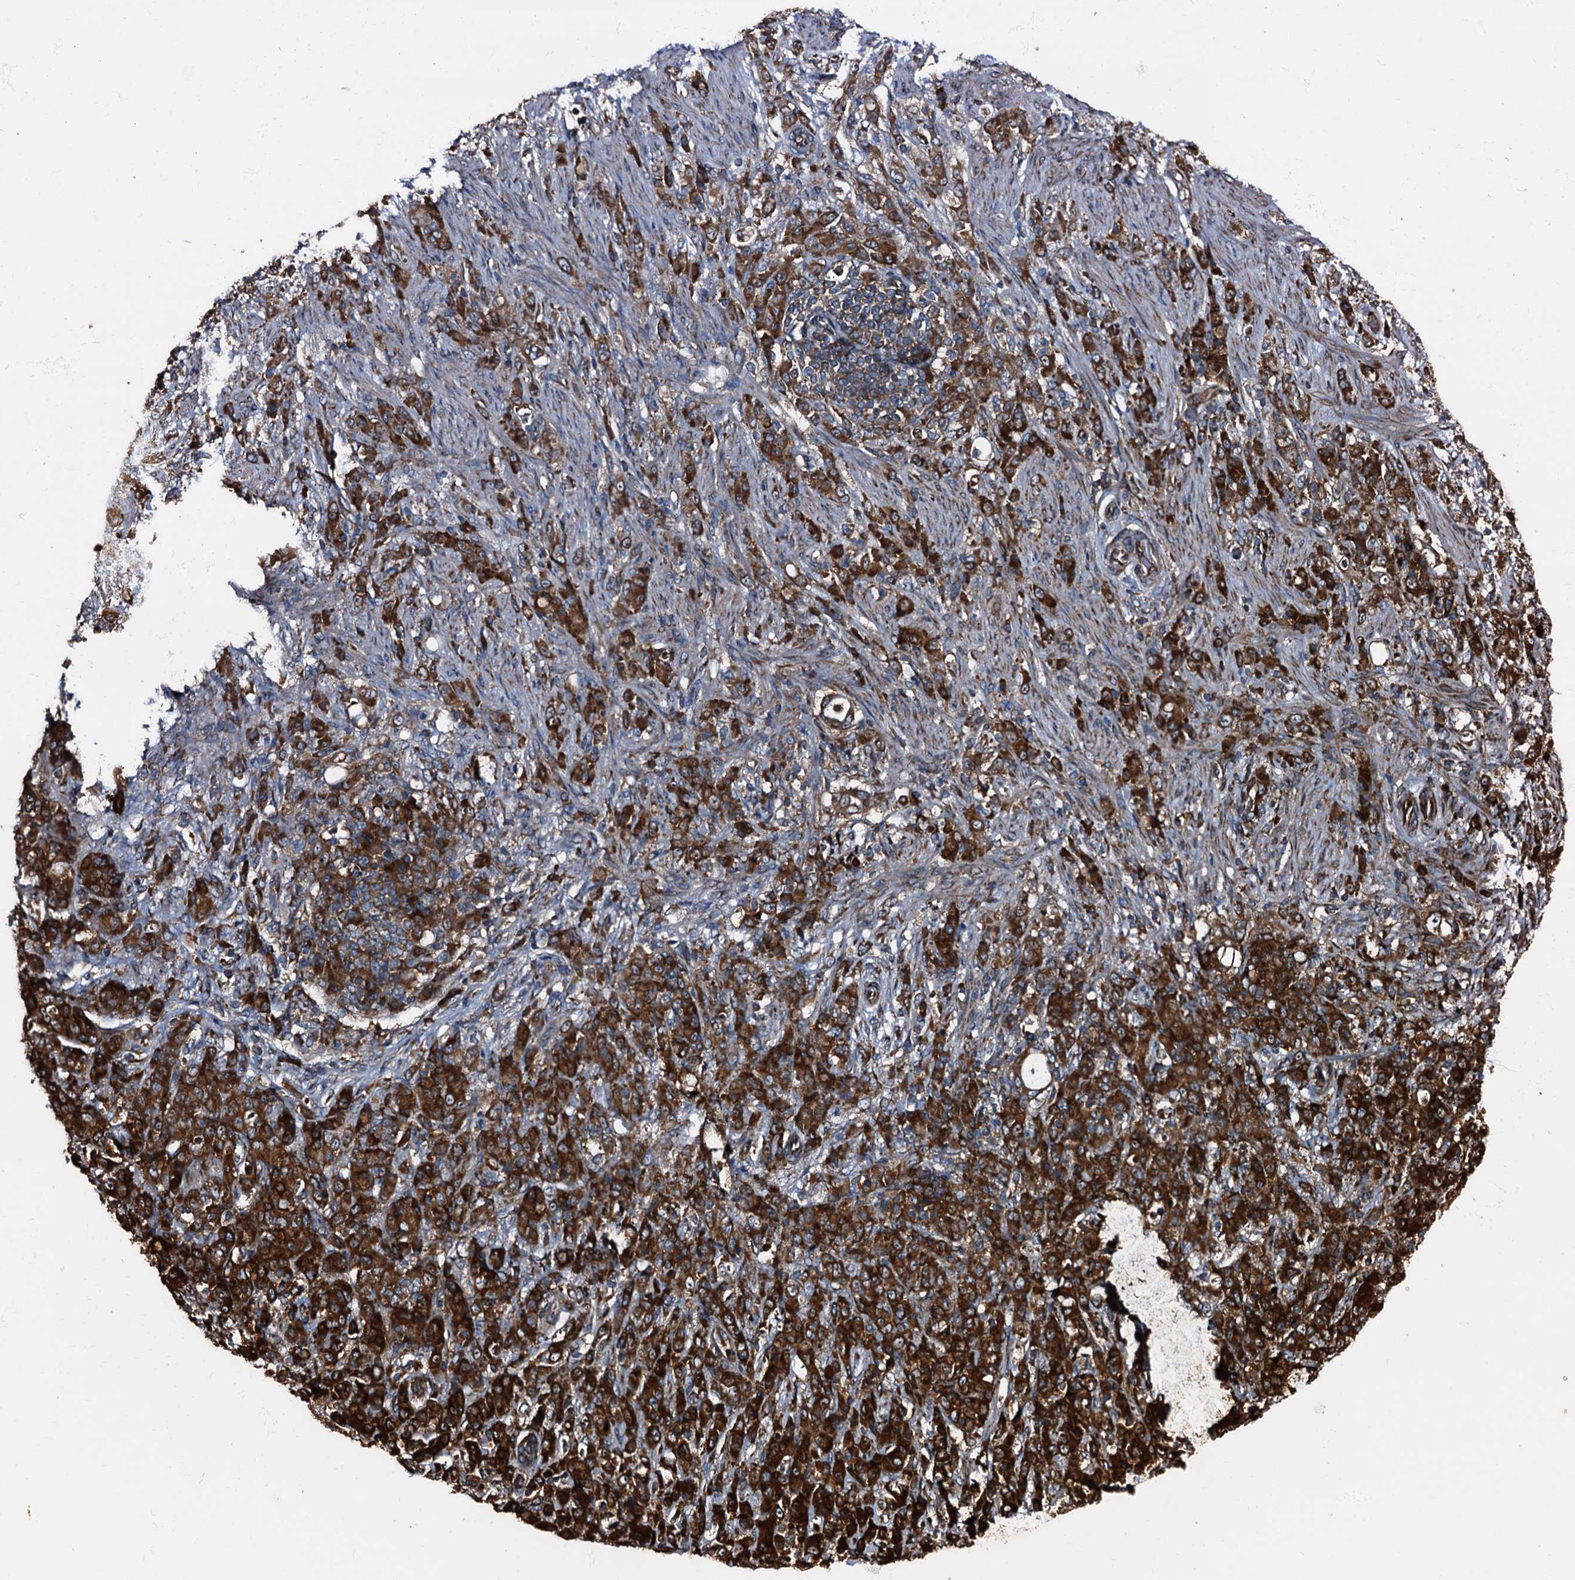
{"staining": {"intensity": "strong", "quantity": ">75%", "location": "cytoplasmic/membranous"}, "tissue": "stomach cancer", "cell_type": "Tumor cells", "image_type": "cancer", "snomed": [{"axis": "morphology", "description": "Adenocarcinoma, NOS"}, {"axis": "topography", "description": "Stomach"}], "caption": "Stomach adenocarcinoma tissue shows strong cytoplasmic/membranous staining in approximately >75% of tumor cells, visualized by immunohistochemistry.", "gene": "ATP2C1", "patient": {"sex": "female", "age": 79}}